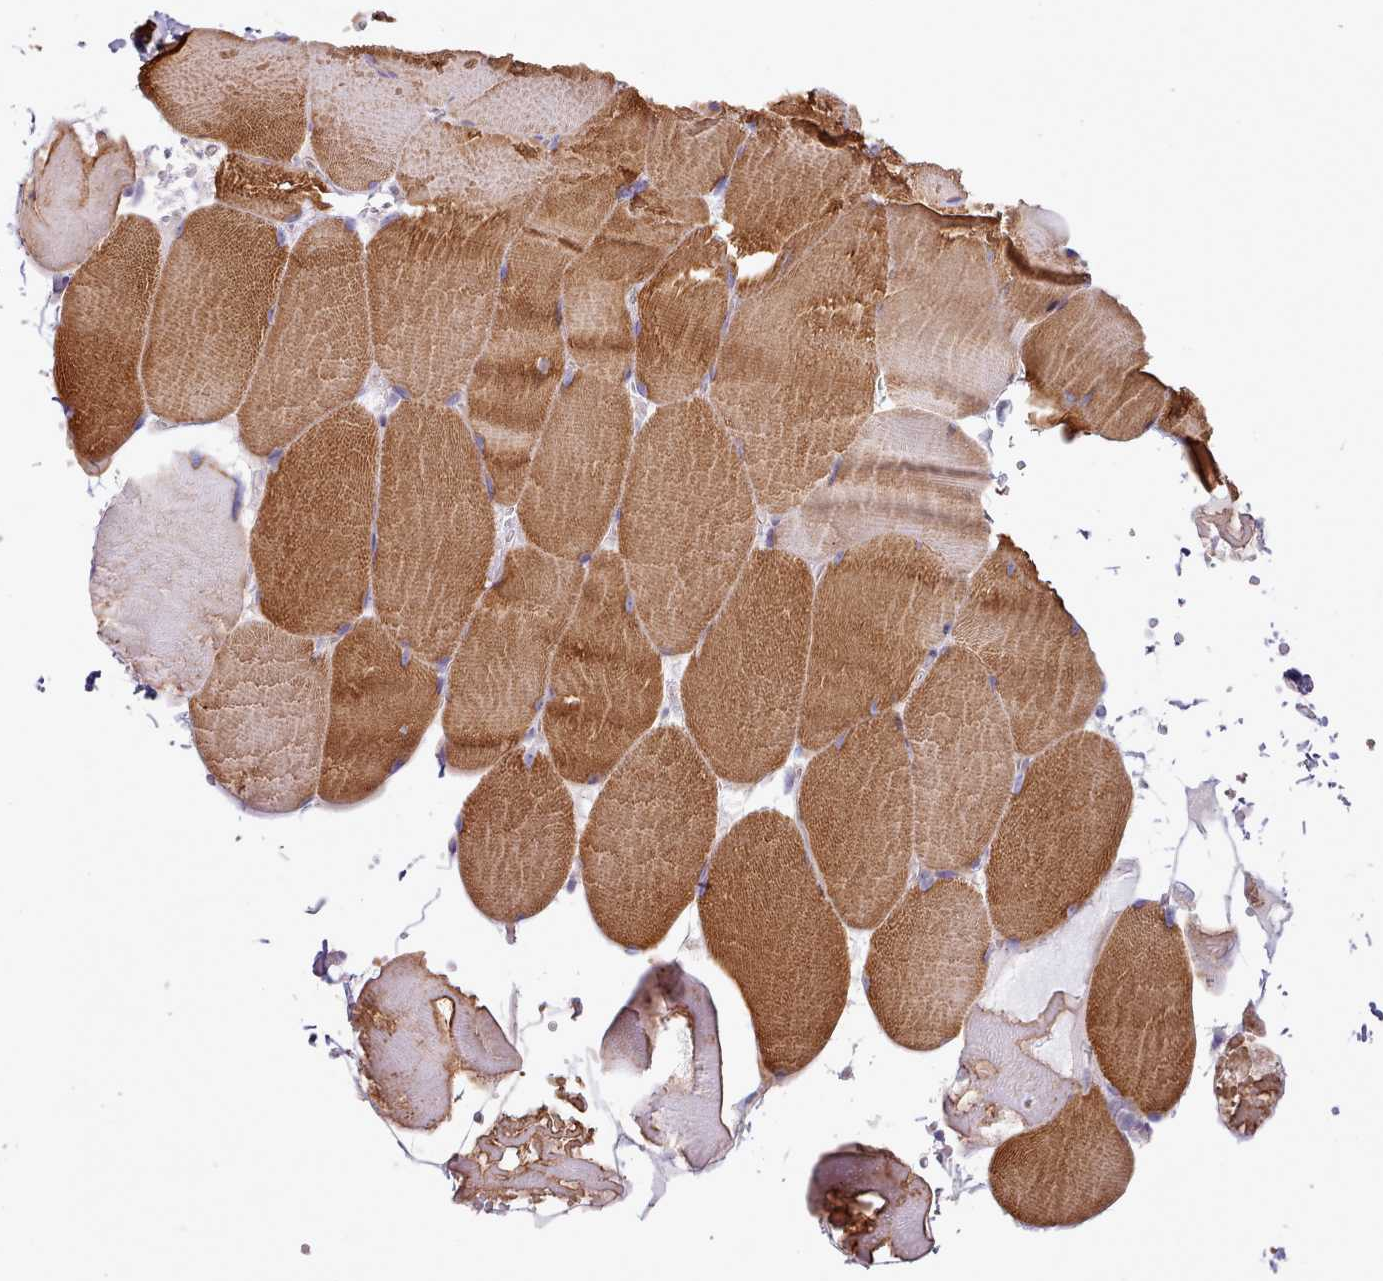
{"staining": {"intensity": "moderate", "quantity": ">75%", "location": "cytoplasmic/membranous"}, "tissue": "skeletal muscle", "cell_type": "Myocytes", "image_type": "normal", "snomed": [{"axis": "morphology", "description": "Normal tissue, NOS"}, {"axis": "topography", "description": "Skeletal muscle"}, {"axis": "topography", "description": "Head-Neck"}], "caption": "Immunohistochemistry (IHC) (DAB) staining of benign skeletal muscle shows moderate cytoplasmic/membranous protein expression in approximately >75% of myocytes. (DAB IHC, brown staining for protein, blue staining for nuclei).", "gene": "SETX", "patient": {"sex": "male", "age": 66}}